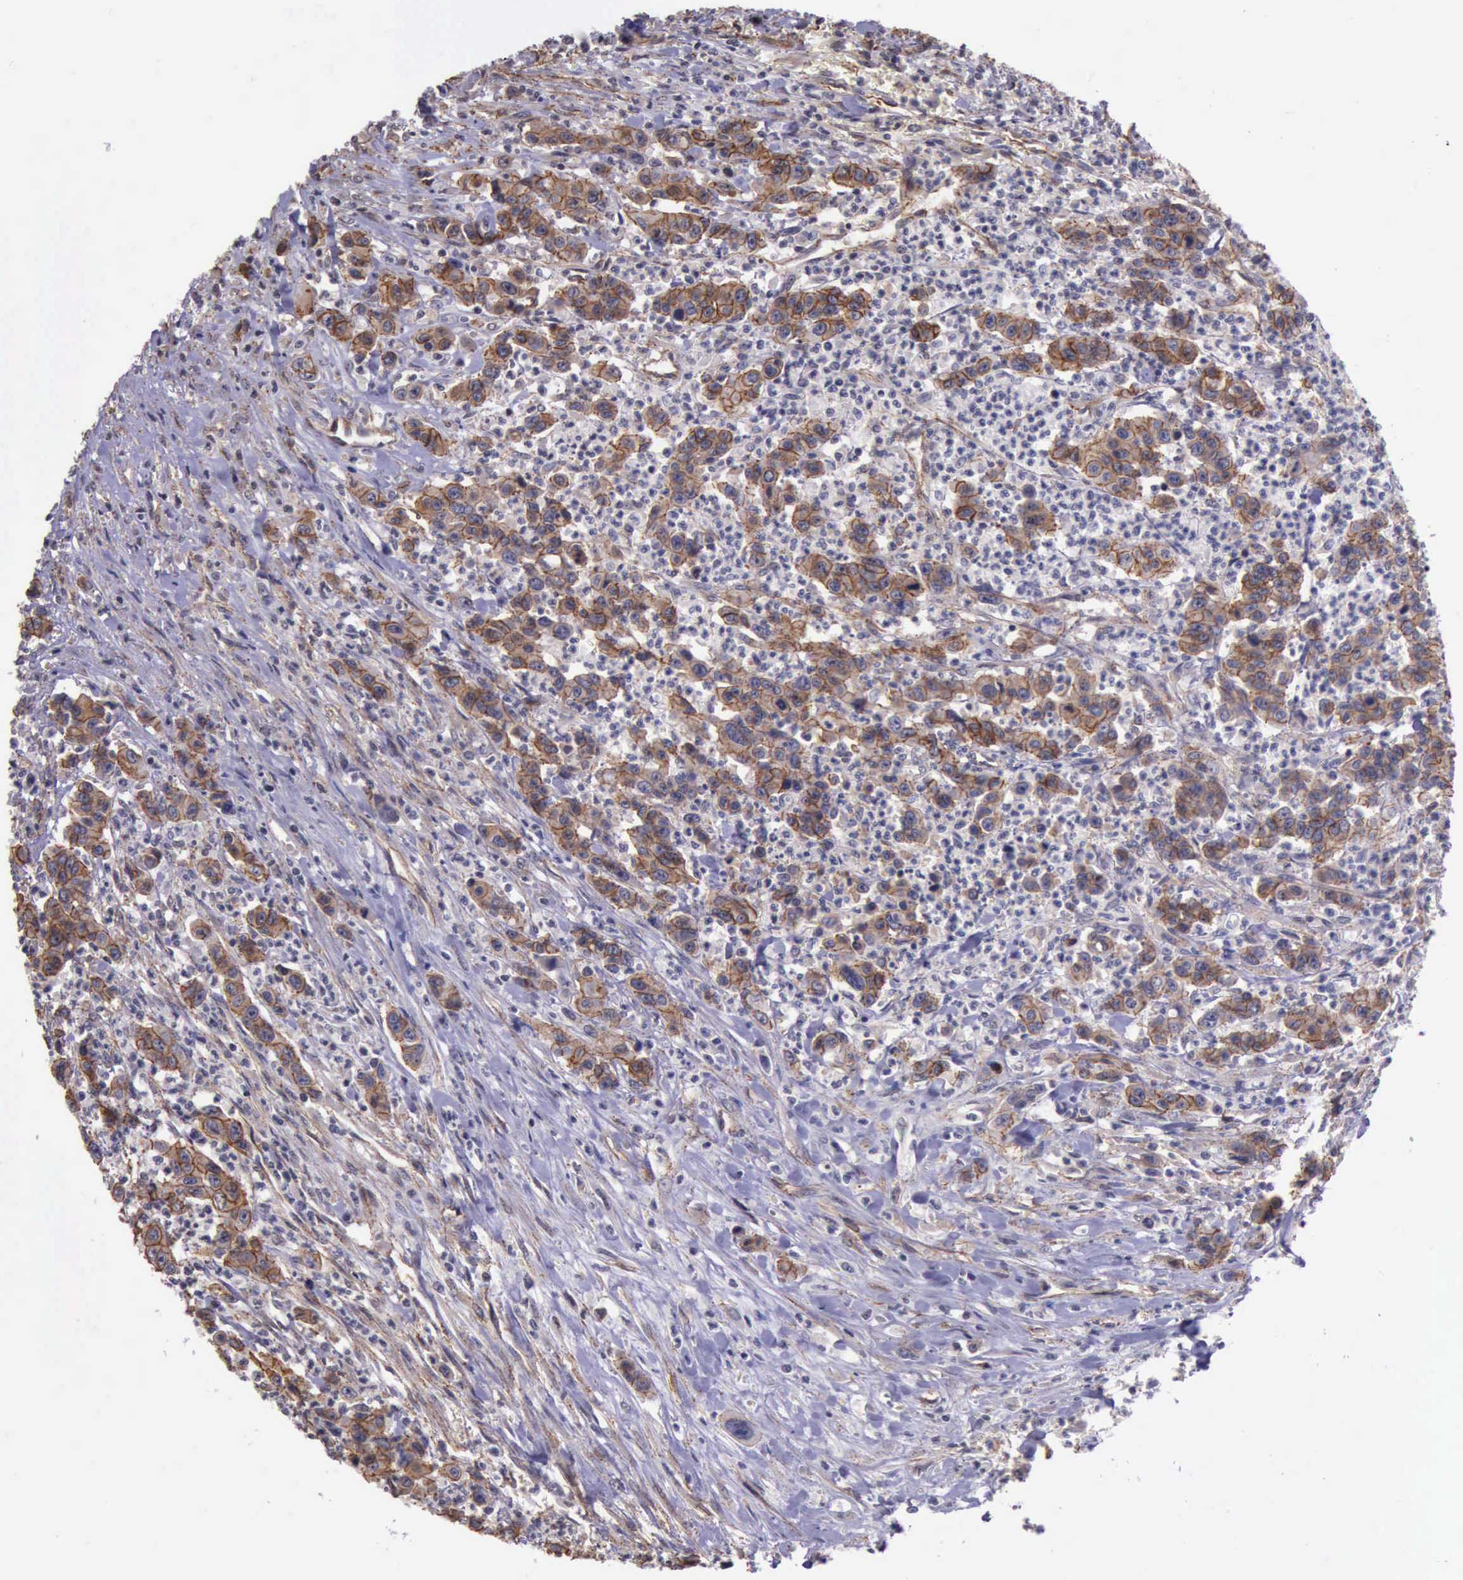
{"staining": {"intensity": "moderate", "quantity": ">75%", "location": "cytoplasmic/membranous"}, "tissue": "urothelial cancer", "cell_type": "Tumor cells", "image_type": "cancer", "snomed": [{"axis": "morphology", "description": "Urothelial carcinoma, High grade"}, {"axis": "topography", "description": "Urinary bladder"}], "caption": "This photomicrograph displays immunohistochemistry (IHC) staining of human urothelial carcinoma (high-grade), with medium moderate cytoplasmic/membranous expression in about >75% of tumor cells.", "gene": "CTNNB1", "patient": {"sex": "male", "age": 86}}